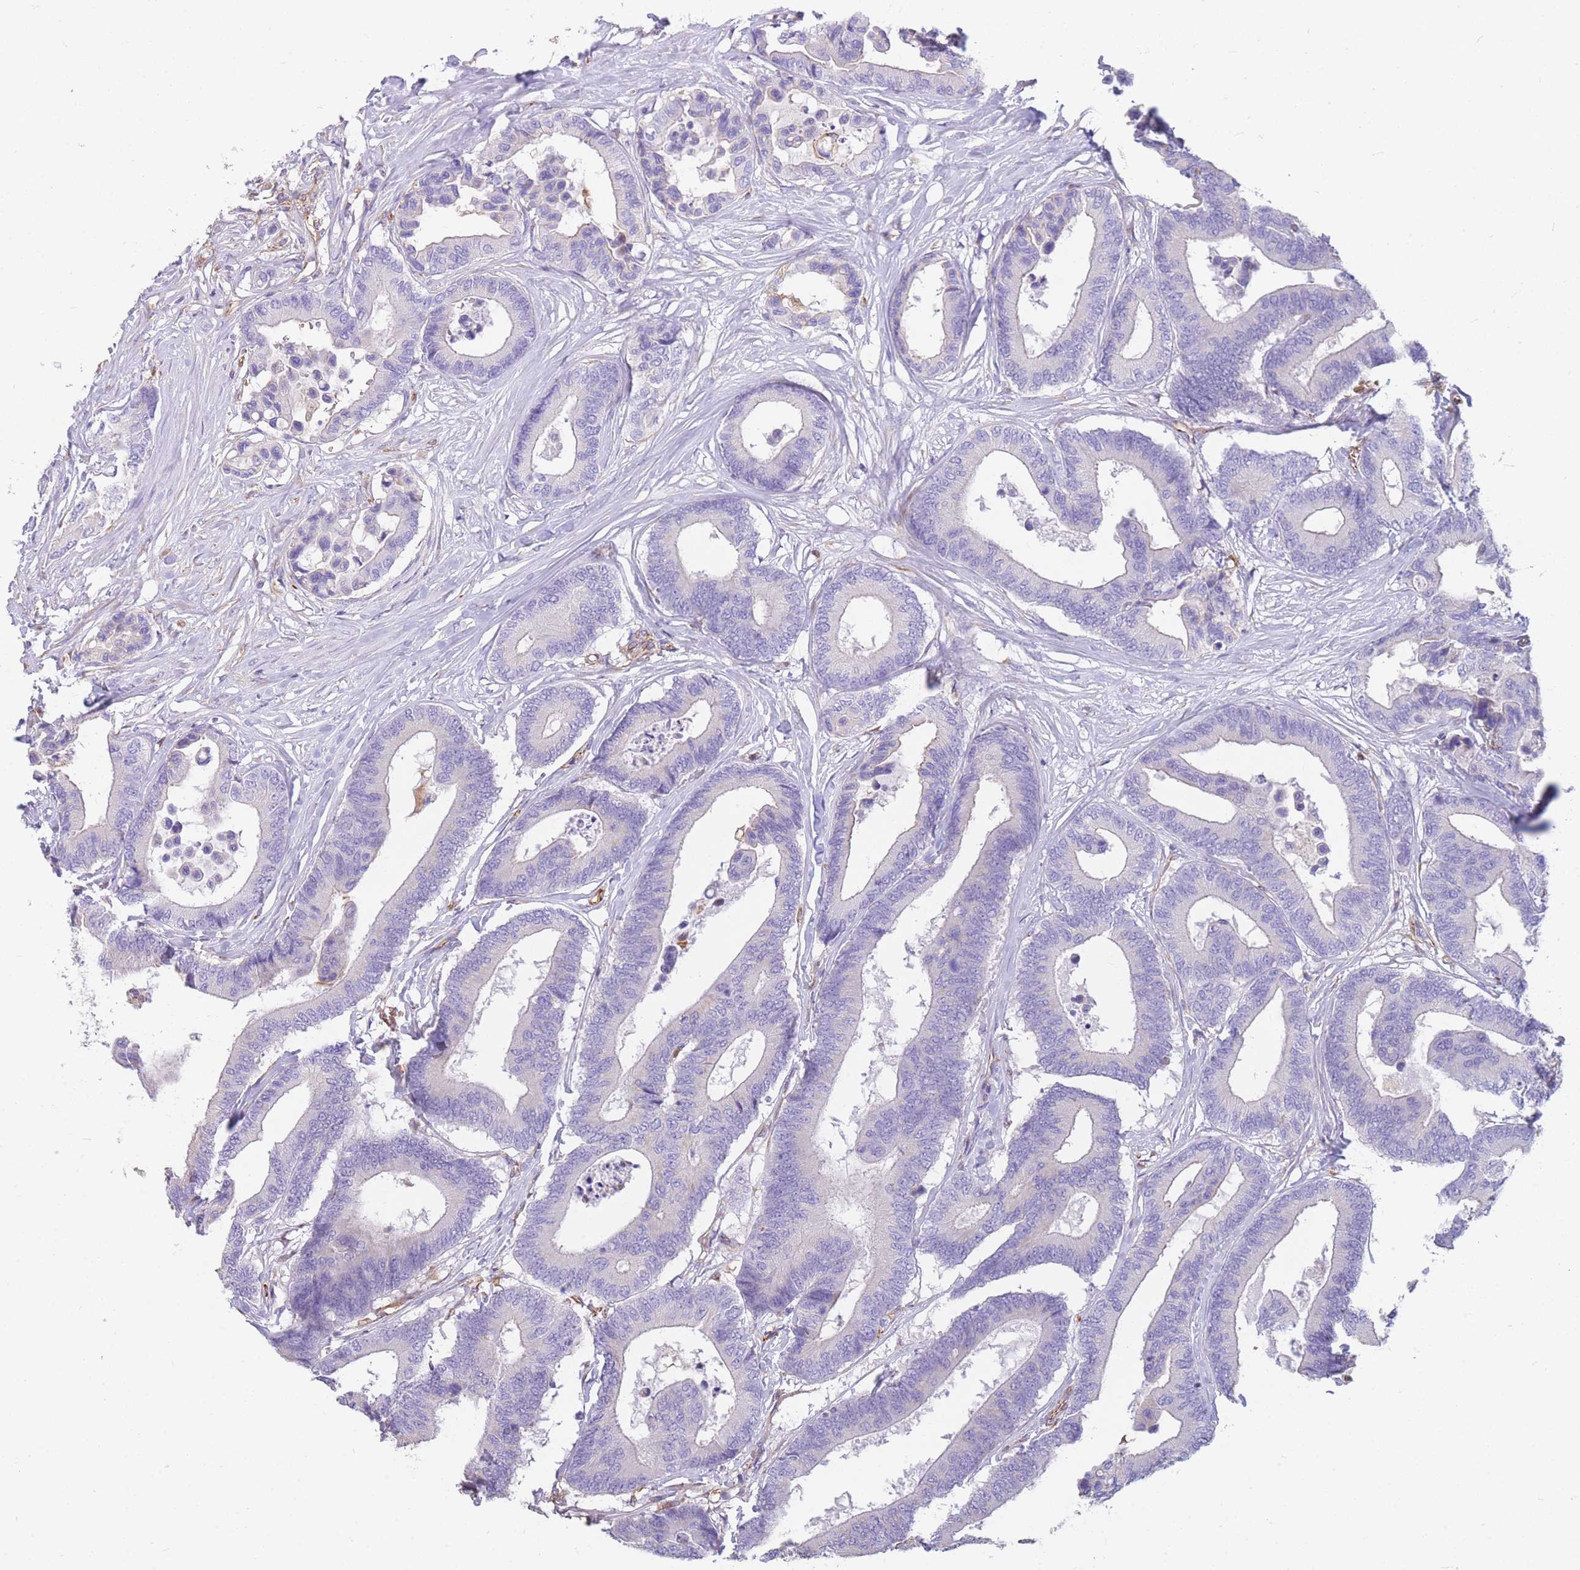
{"staining": {"intensity": "negative", "quantity": "none", "location": "none"}, "tissue": "colorectal cancer", "cell_type": "Tumor cells", "image_type": "cancer", "snomed": [{"axis": "morphology", "description": "Normal tissue, NOS"}, {"axis": "morphology", "description": "Adenocarcinoma, NOS"}, {"axis": "topography", "description": "Colon"}], "caption": "High power microscopy photomicrograph of an immunohistochemistry micrograph of adenocarcinoma (colorectal), revealing no significant expression in tumor cells.", "gene": "ANKRD53", "patient": {"sex": "male", "age": 82}}